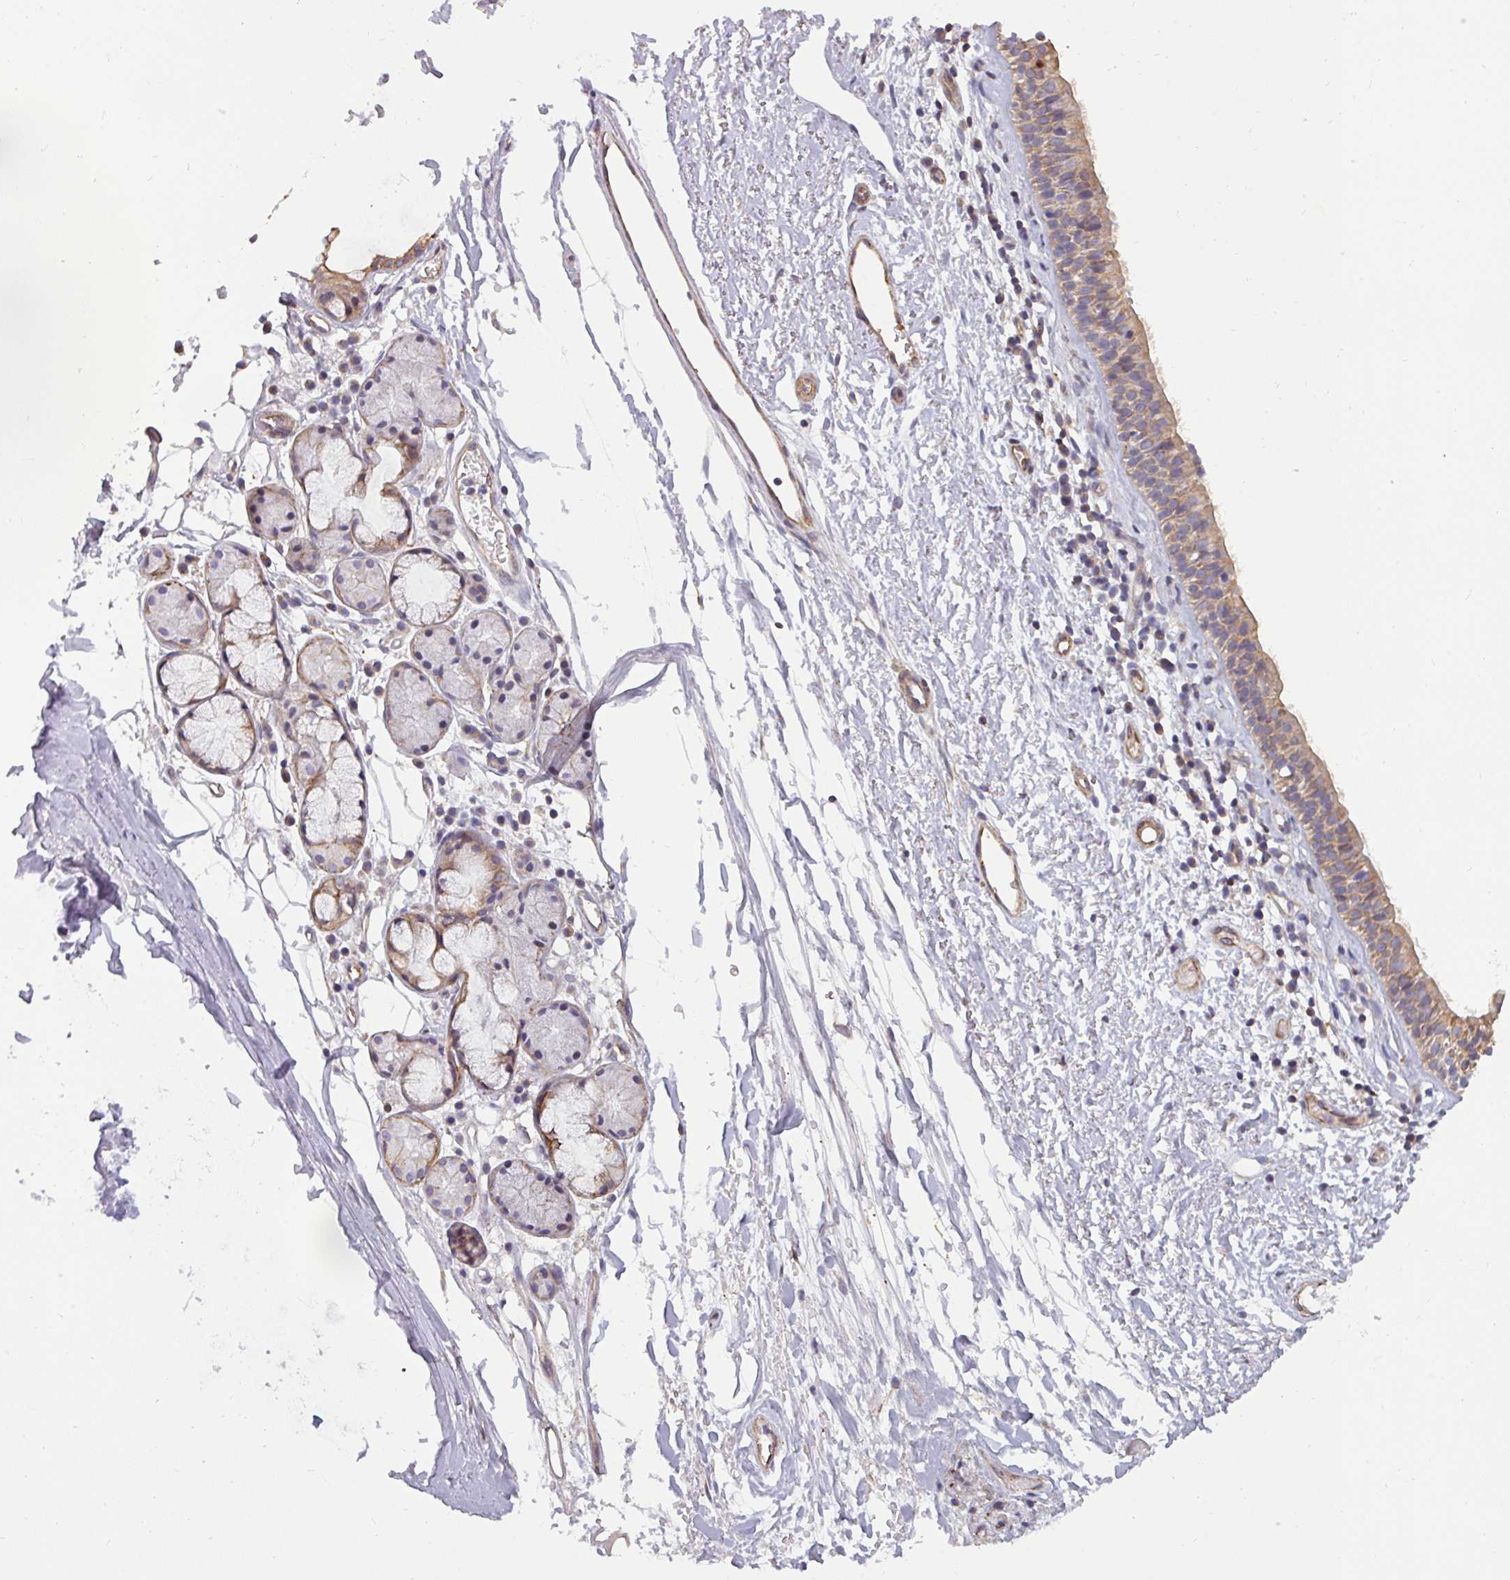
{"staining": {"intensity": "weak", "quantity": ">75%", "location": "cytoplasmic/membranous"}, "tissue": "nasopharynx", "cell_type": "Respiratory epithelial cells", "image_type": "normal", "snomed": [{"axis": "morphology", "description": "Normal tissue, NOS"}, {"axis": "topography", "description": "Cartilage tissue"}, {"axis": "topography", "description": "Nasopharynx"}], "caption": "High-magnification brightfield microscopy of unremarkable nasopharynx stained with DAB (3,3'-diaminobenzidine) (brown) and counterstained with hematoxylin (blue). respiratory epithelial cells exhibit weak cytoplasmic/membranous positivity is seen in approximately>75% of cells. (Brightfield microscopy of DAB IHC at high magnification).", "gene": "ZNF835", "patient": {"sex": "male", "age": 56}}